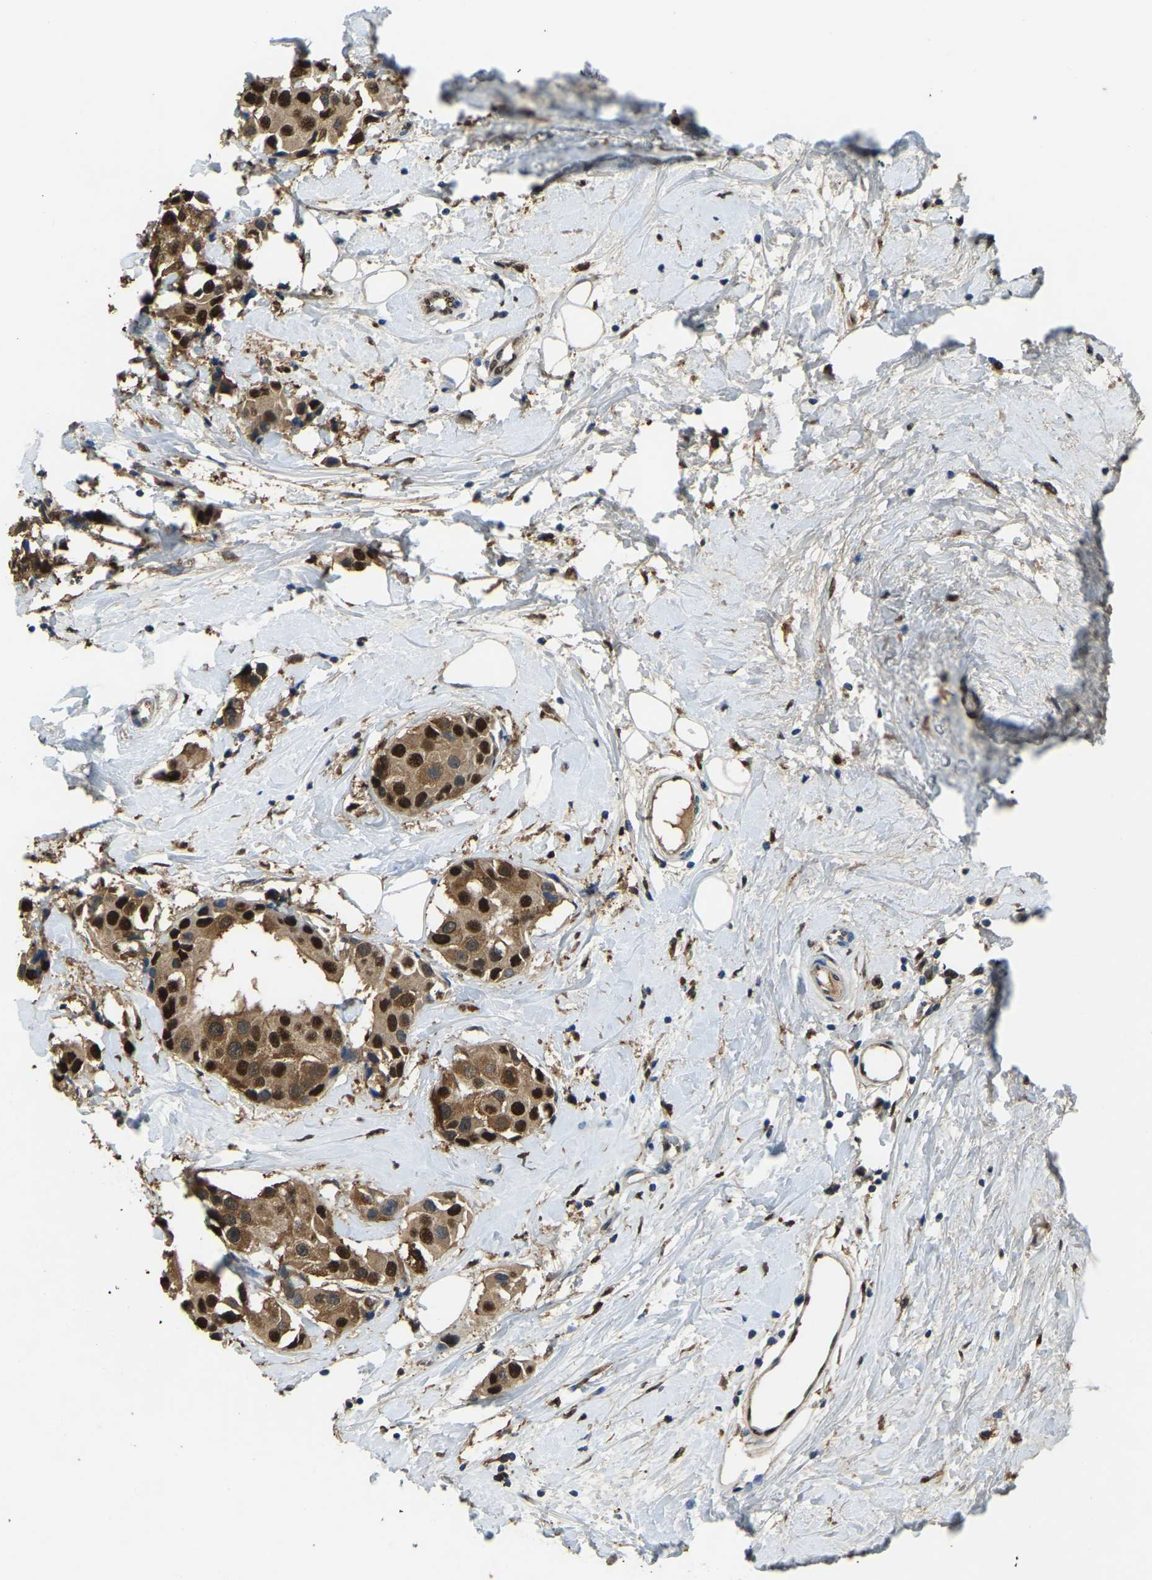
{"staining": {"intensity": "strong", "quantity": ">75%", "location": "cytoplasmic/membranous,nuclear"}, "tissue": "breast cancer", "cell_type": "Tumor cells", "image_type": "cancer", "snomed": [{"axis": "morphology", "description": "Normal tissue, NOS"}, {"axis": "morphology", "description": "Duct carcinoma"}, {"axis": "topography", "description": "Breast"}], "caption": "Immunohistochemistry of breast invasive ductal carcinoma shows high levels of strong cytoplasmic/membranous and nuclear positivity in approximately >75% of tumor cells. (DAB = brown stain, brightfield microscopy at high magnification).", "gene": "NANS", "patient": {"sex": "female", "age": 39}}